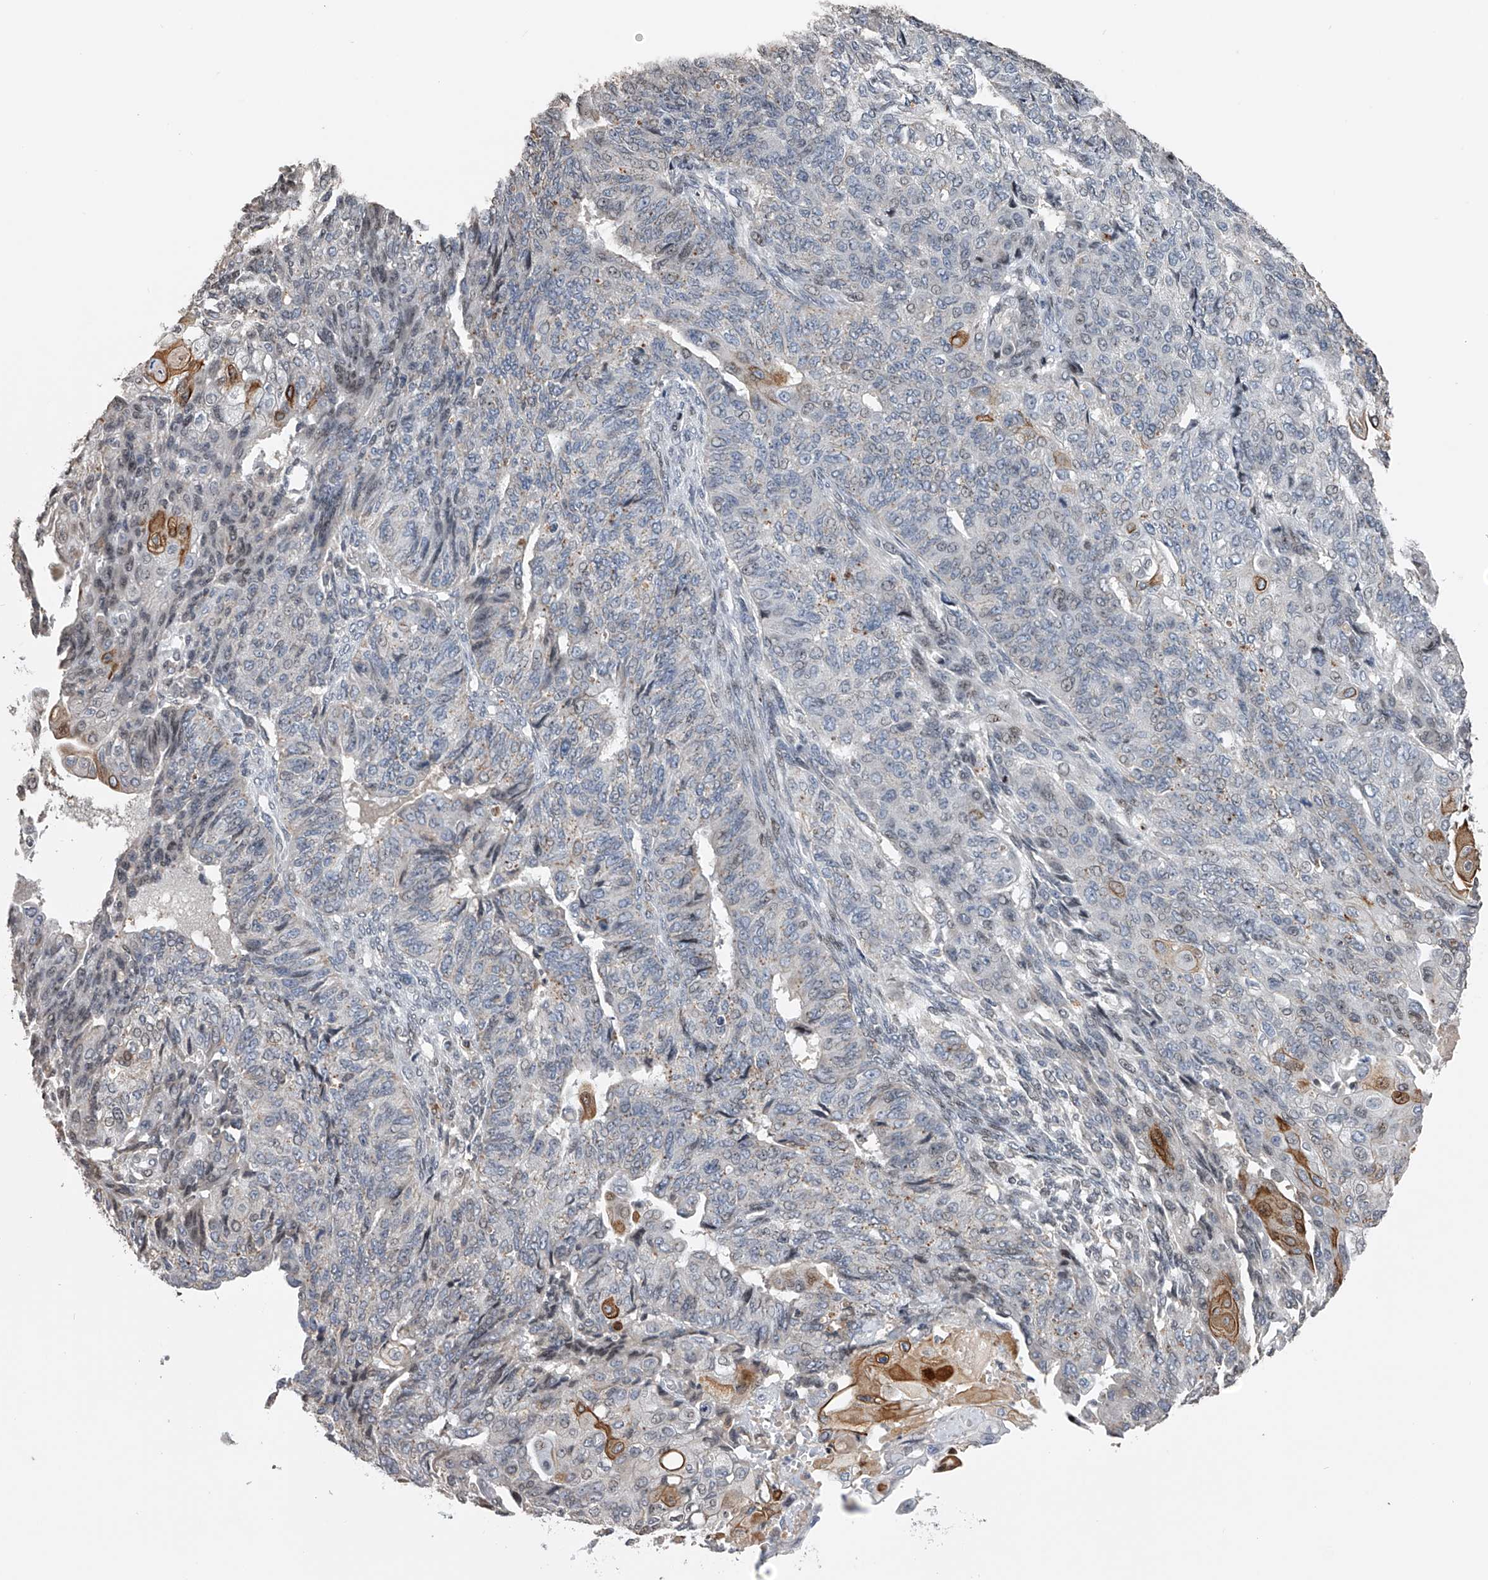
{"staining": {"intensity": "negative", "quantity": "none", "location": "none"}, "tissue": "endometrial cancer", "cell_type": "Tumor cells", "image_type": "cancer", "snomed": [{"axis": "morphology", "description": "Adenocarcinoma, NOS"}, {"axis": "topography", "description": "Endometrium"}], "caption": "High magnification brightfield microscopy of adenocarcinoma (endometrial) stained with DAB (brown) and counterstained with hematoxylin (blue): tumor cells show no significant positivity.", "gene": "RWDD2A", "patient": {"sex": "female", "age": 32}}